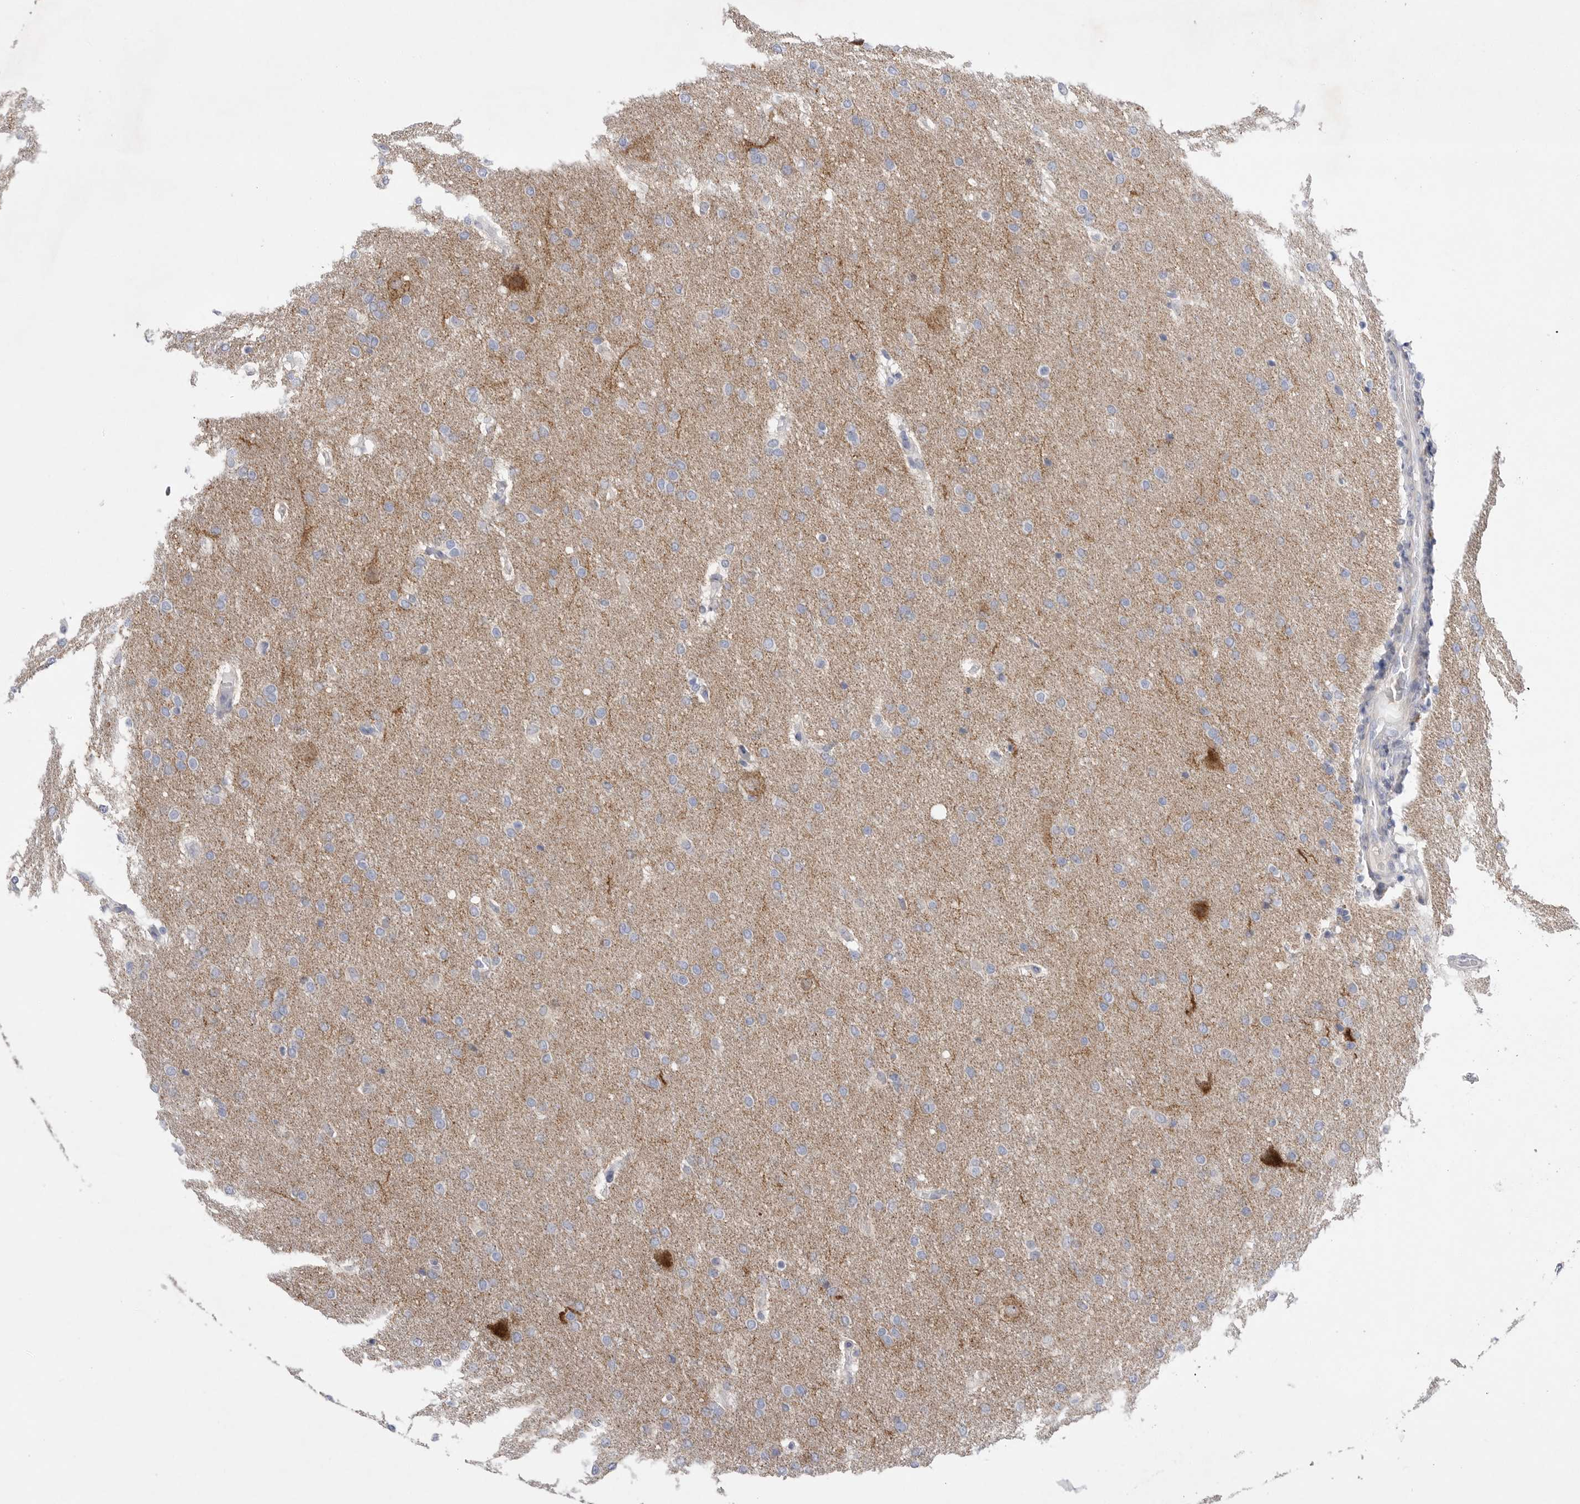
{"staining": {"intensity": "weak", "quantity": "<25%", "location": "cytoplasmic/membranous"}, "tissue": "glioma", "cell_type": "Tumor cells", "image_type": "cancer", "snomed": [{"axis": "morphology", "description": "Glioma, malignant, Low grade"}, {"axis": "topography", "description": "Brain"}], "caption": "Image shows no protein expression in tumor cells of glioma tissue. (Stains: DAB immunohistochemistry (IHC) with hematoxylin counter stain, Microscopy: brightfield microscopy at high magnification).", "gene": "CAMK2B", "patient": {"sex": "female", "age": 37}}